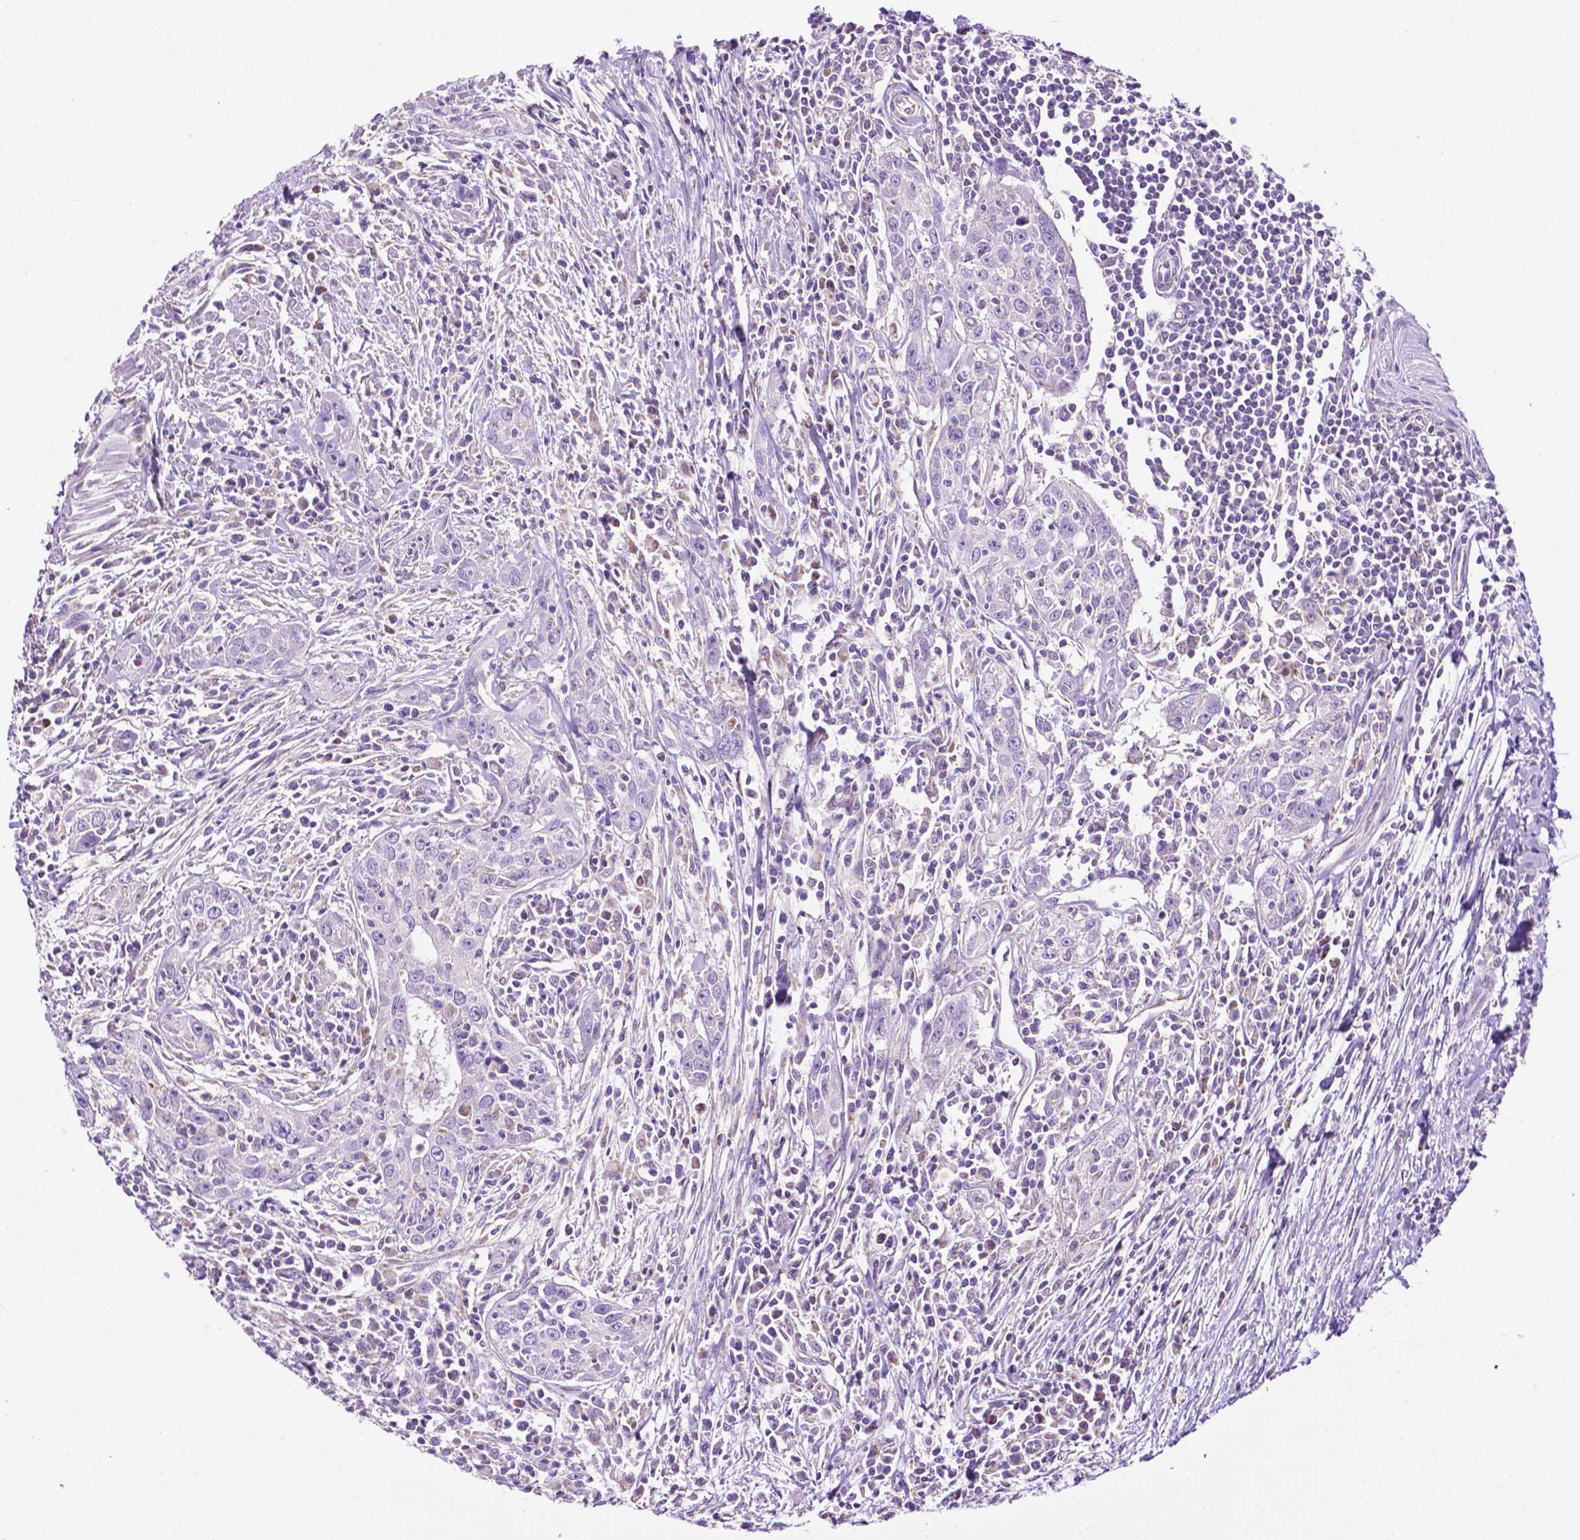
{"staining": {"intensity": "negative", "quantity": "none", "location": "none"}, "tissue": "urothelial cancer", "cell_type": "Tumor cells", "image_type": "cancer", "snomed": [{"axis": "morphology", "description": "Urothelial carcinoma, High grade"}, {"axis": "topography", "description": "Urinary bladder"}], "caption": "The micrograph demonstrates no staining of tumor cells in urothelial carcinoma (high-grade). The staining is performed using DAB brown chromogen with nuclei counter-stained in using hematoxylin.", "gene": "PHYHIP", "patient": {"sex": "male", "age": 83}}